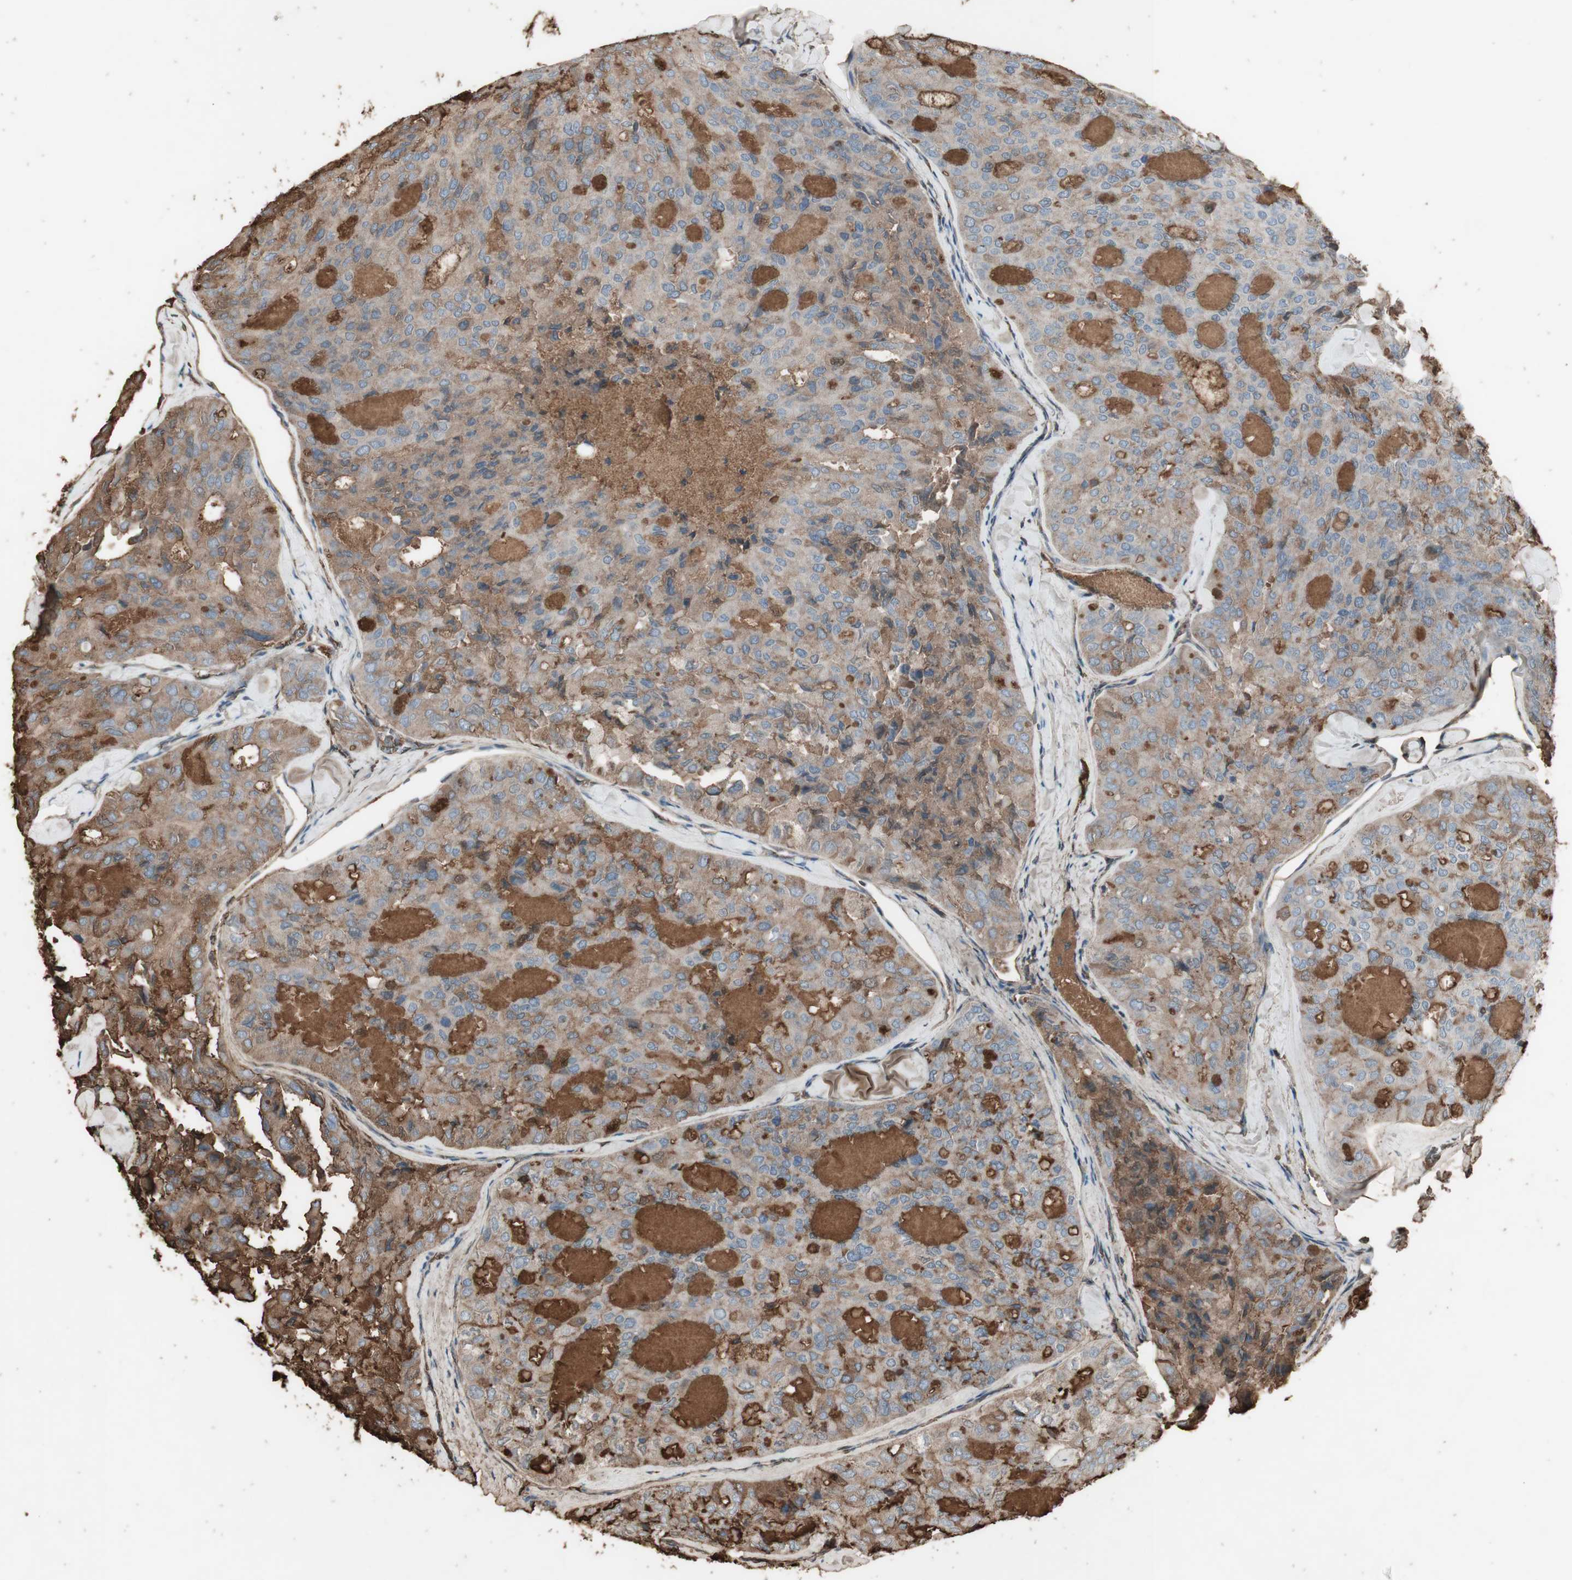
{"staining": {"intensity": "weak", "quantity": ">75%", "location": "cytoplasmic/membranous"}, "tissue": "thyroid cancer", "cell_type": "Tumor cells", "image_type": "cancer", "snomed": [{"axis": "morphology", "description": "Follicular adenoma carcinoma, NOS"}, {"axis": "topography", "description": "Thyroid gland"}], "caption": "Human thyroid follicular adenoma carcinoma stained for a protein (brown) demonstrates weak cytoplasmic/membranous positive staining in about >75% of tumor cells.", "gene": "MMP14", "patient": {"sex": "male", "age": 75}}